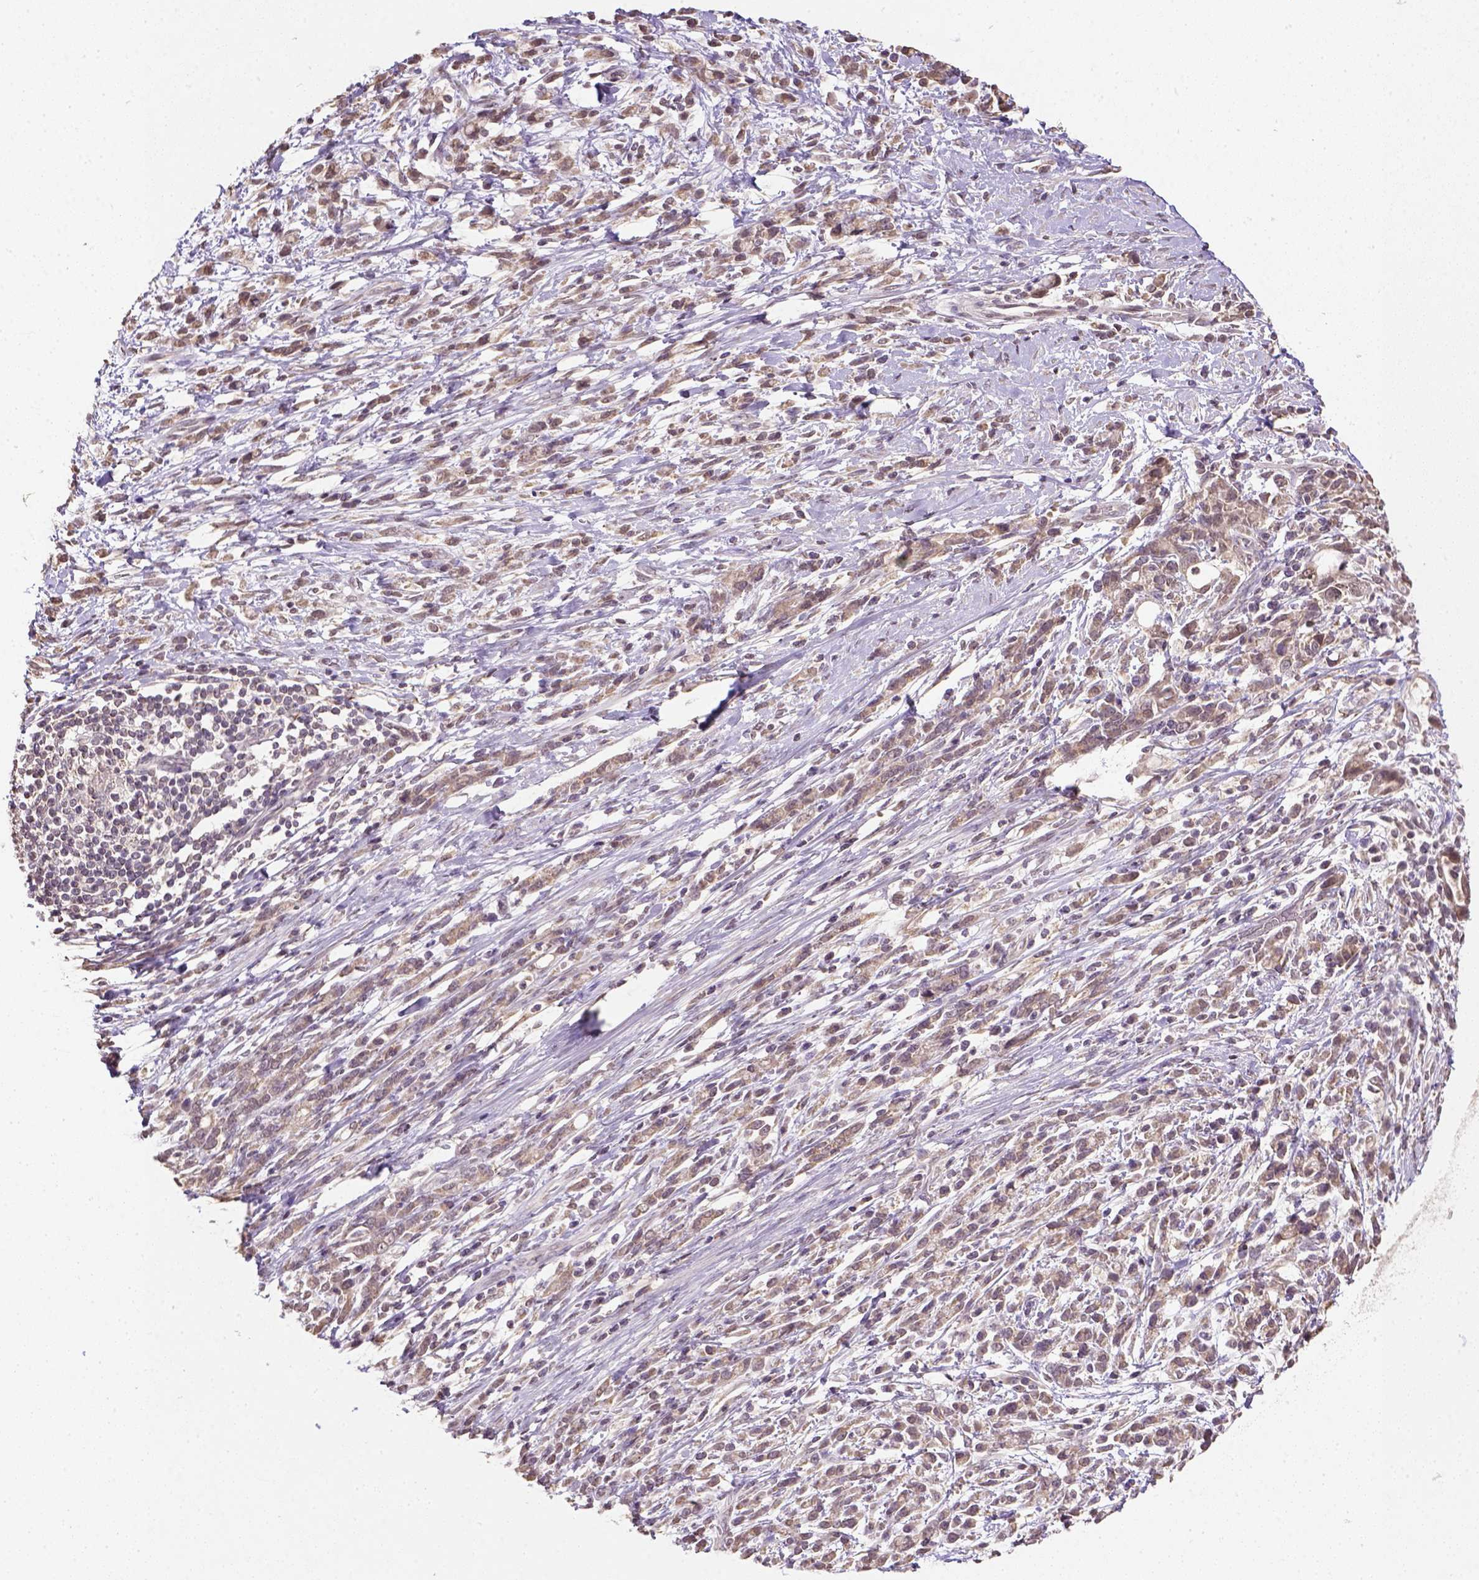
{"staining": {"intensity": "moderate", "quantity": ">75%", "location": "cytoplasmic/membranous"}, "tissue": "stomach cancer", "cell_type": "Tumor cells", "image_type": "cancer", "snomed": [{"axis": "morphology", "description": "Adenocarcinoma, NOS"}, {"axis": "topography", "description": "Stomach"}], "caption": "A medium amount of moderate cytoplasmic/membranous positivity is identified in about >75% of tumor cells in stomach adenocarcinoma tissue.", "gene": "NUDT10", "patient": {"sex": "female", "age": 57}}